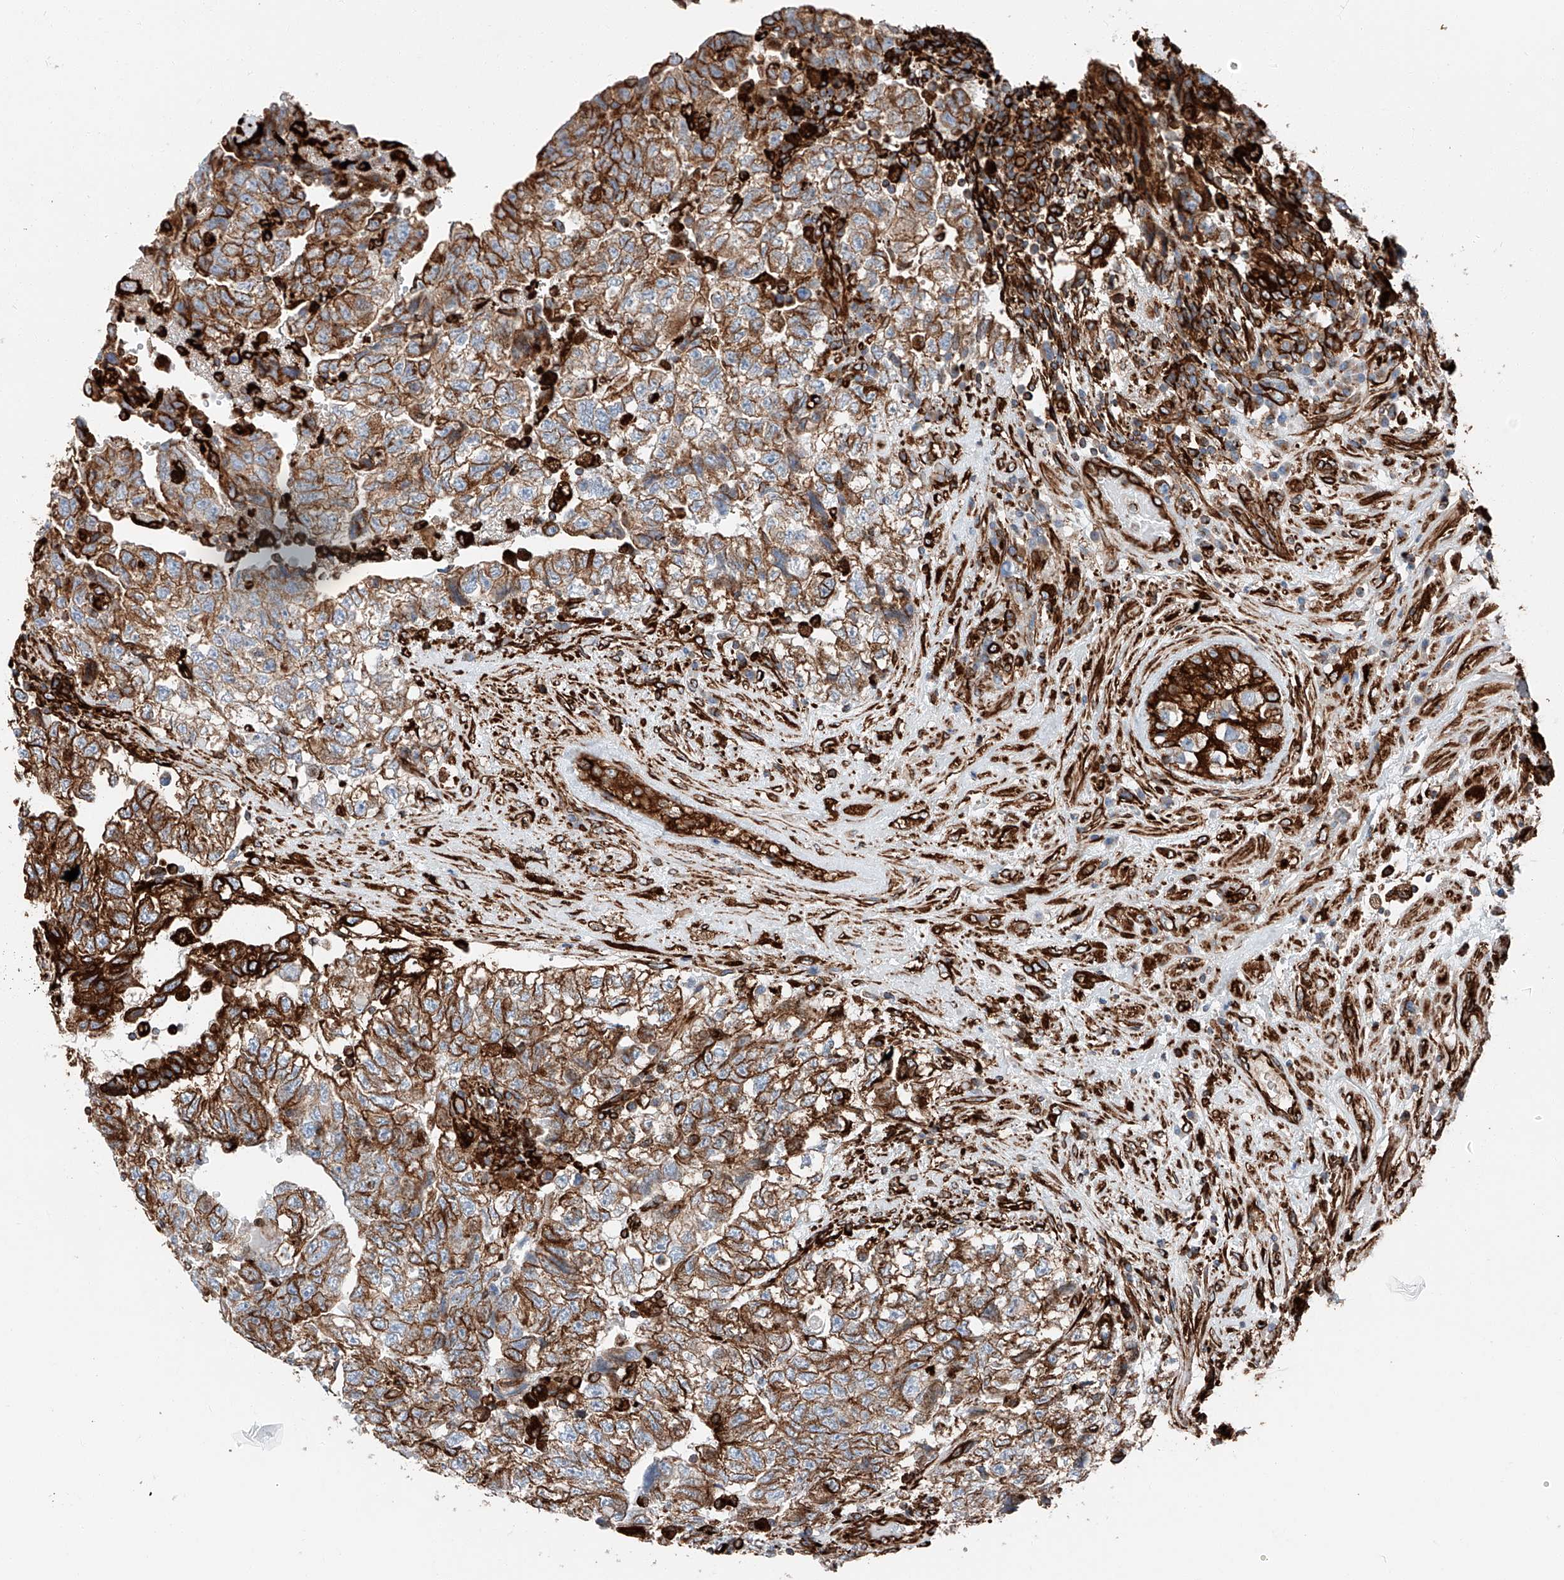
{"staining": {"intensity": "moderate", "quantity": ">75%", "location": "cytoplasmic/membranous"}, "tissue": "testis cancer", "cell_type": "Tumor cells", "image_type": "cancer", "snomed": [{"axis": "morphology", "description": "Carcinoma, Embryonal, NOS"}, {"axis": "topography", "description": "Testis"}], "caption": "Immunohistochemical staining of human testis cancer shows moderate cytoplasmic/membranous protein staining in approximately >75% of tumor cells.", "gene": "ZNF804A", "patient": {"sex": "male", "age": 36}}